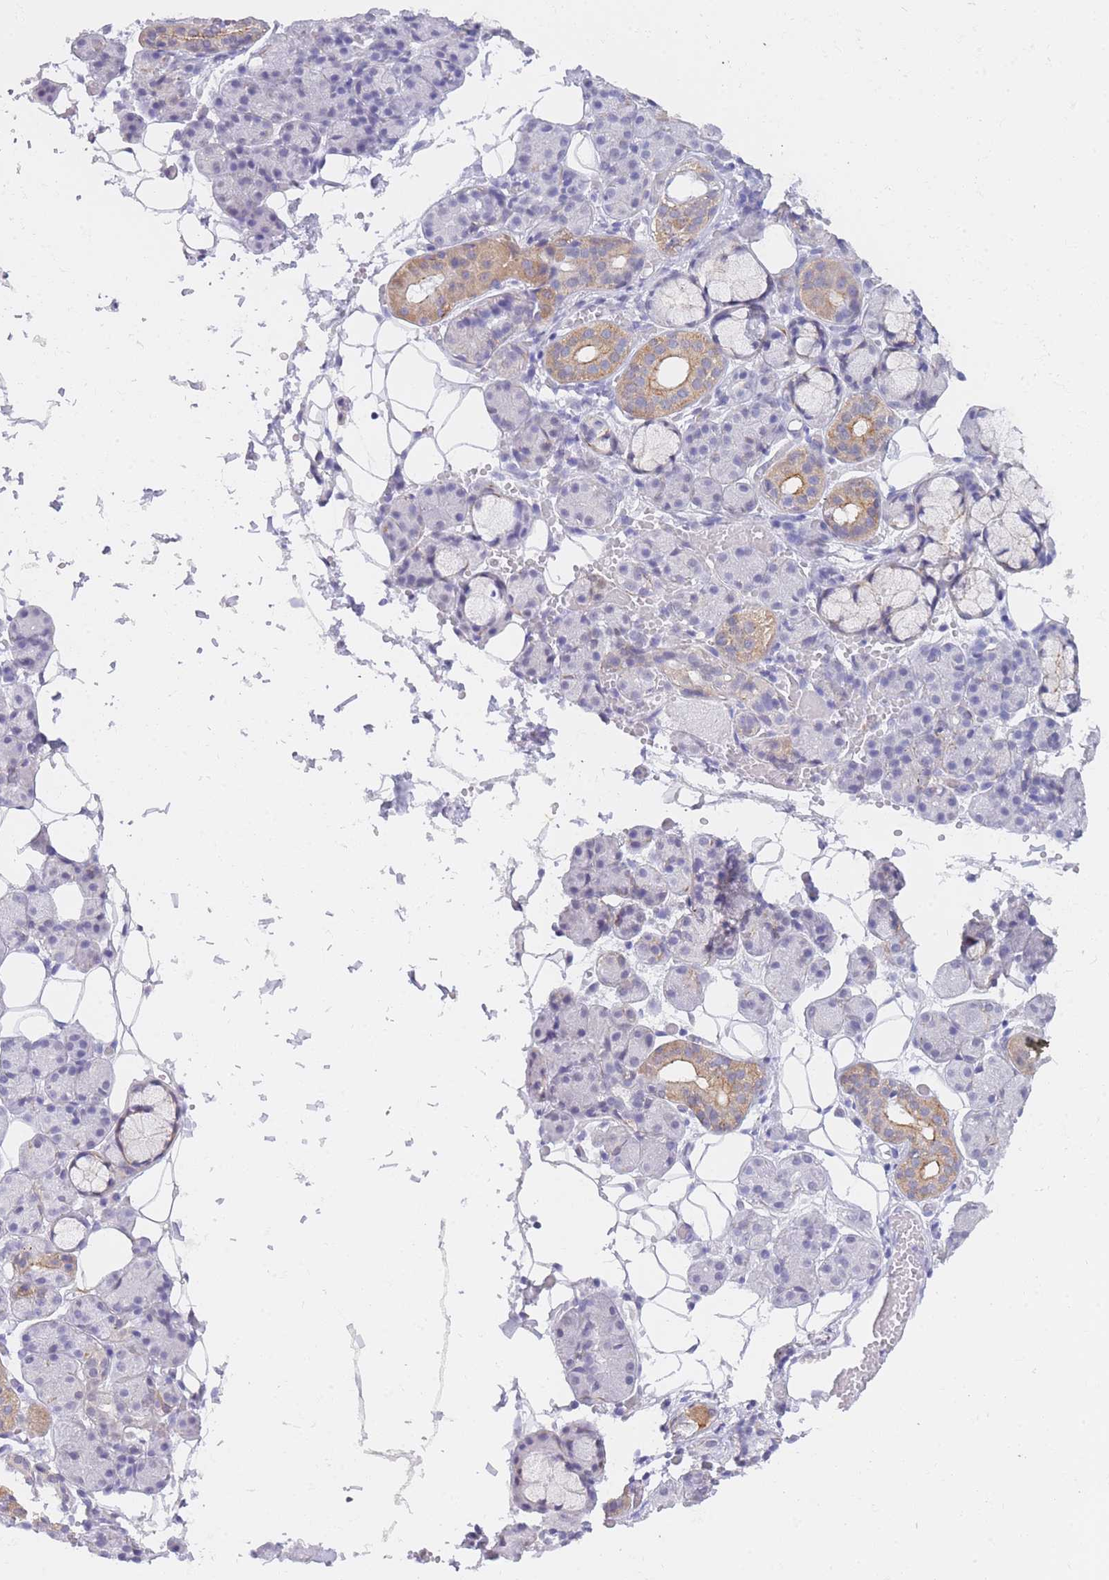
{"staining": {"intensity": "moderate", "quantity": "<25%", "location": "cytoplasmic/membranous"}, "tissue": "salivary gland", "cell_type": "Glandular cells", "image_type": "normal", "snomed": [{"axis": "morphology", "description": "Normal tissue, NOS"}, {"axis": "topography", "description": "Salivary gland"}], "caption": "IHC (DAB) staining of normal salivary gland displays moderate cytoplasmic/membranous protein staining in about <25% of glandular cells.", "gene": "FRAT2", "patient": {"sex": "male", "age": 63}}